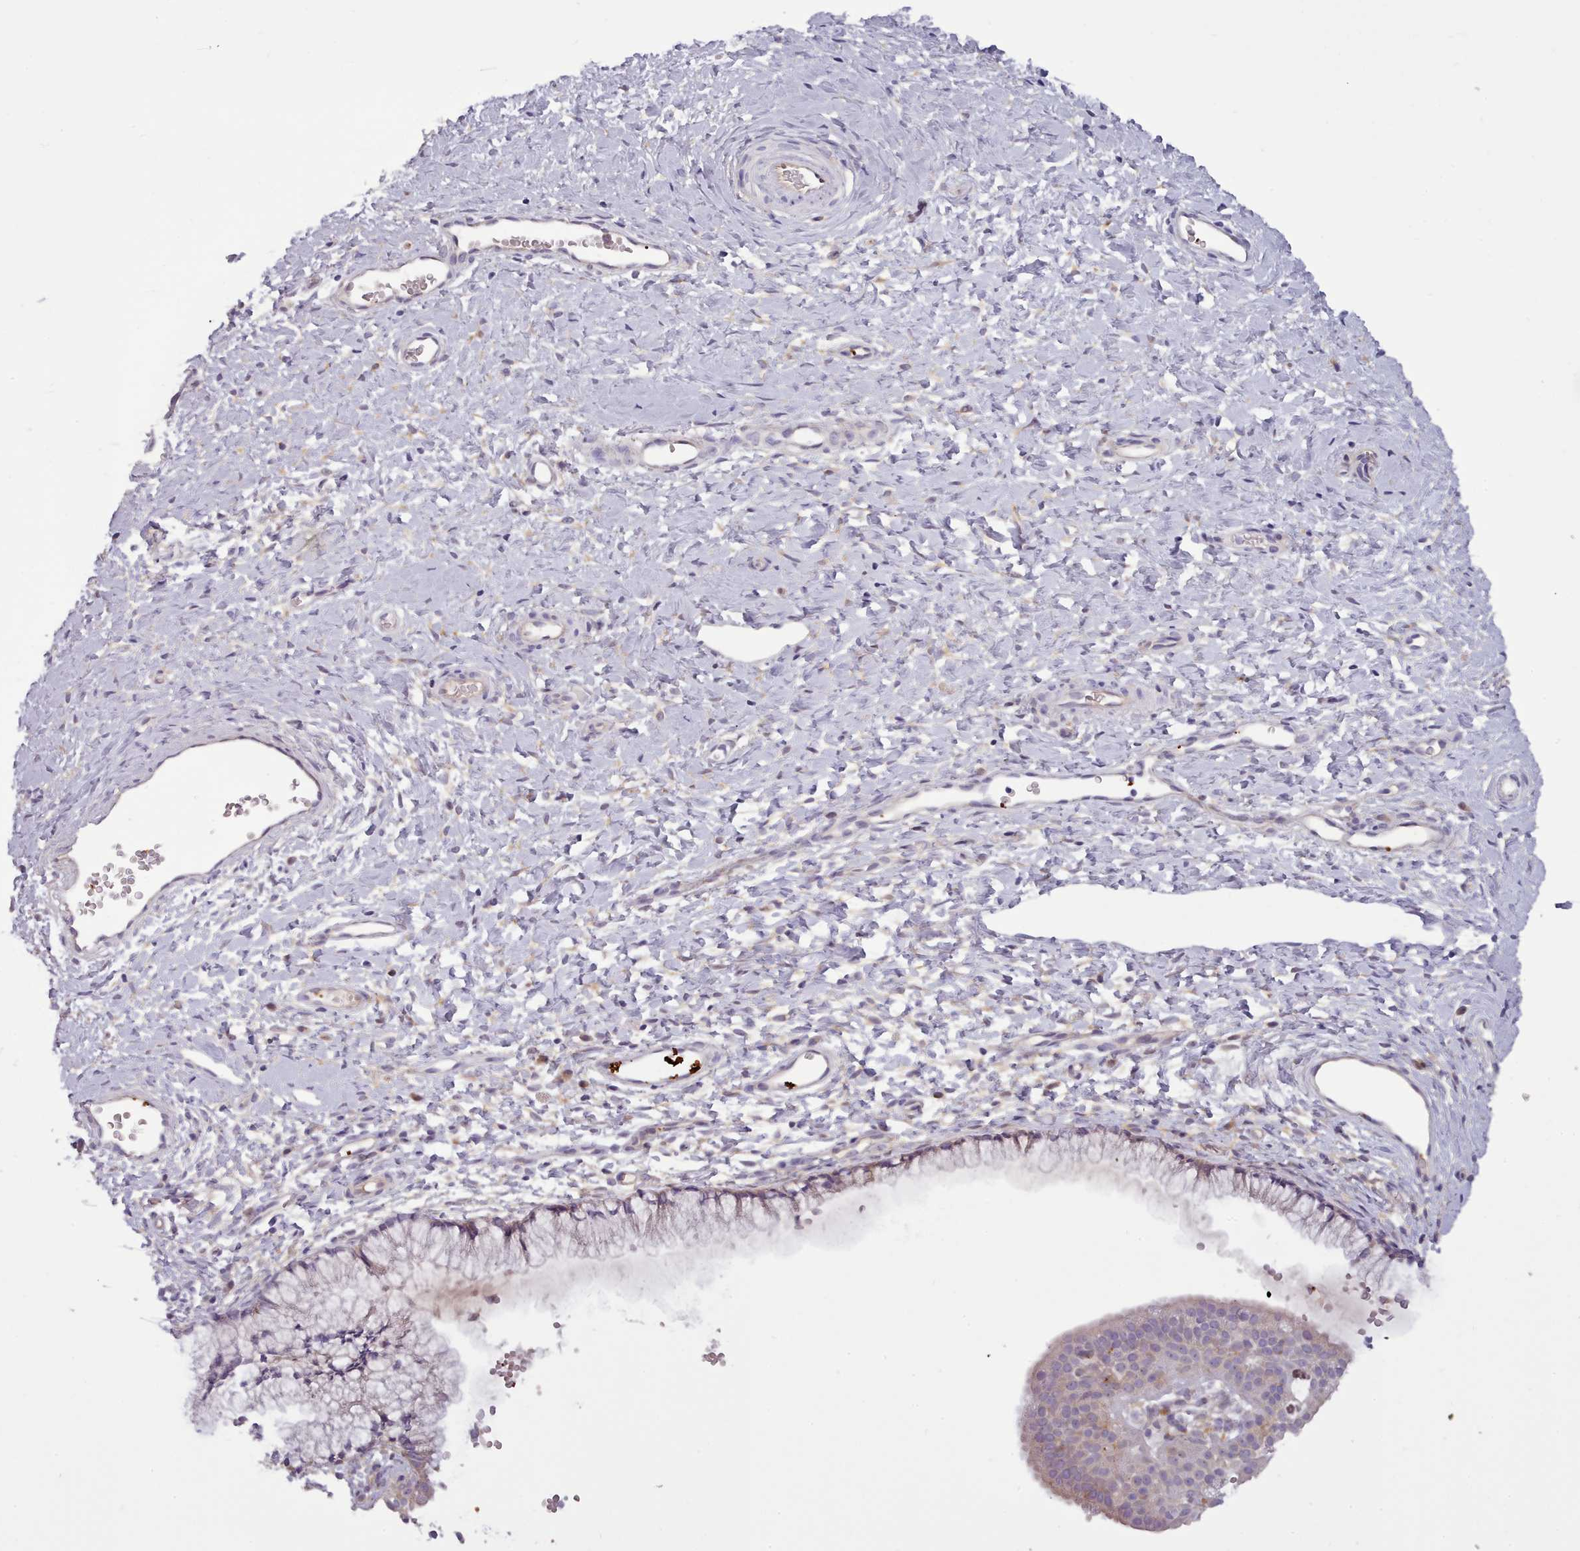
{"staining": {"intensity": "negative", "quantity": "none", "location": "none"}, "tissue": "cervix", "cell_type": "Glandular cells", "image_type": "normal", "snomed": [{"axis": "morphology", "description": "Normal tissue, NOS"}, {"axis": "topography", "description": "Cervix"}], "caption": "Cervix was stained to show a protein in brown. There is no significant positivity in glandular cells. Nuclei are stained in blue.", "gene": "NDST2", "patient": {"sex": "female", "age": 36}}